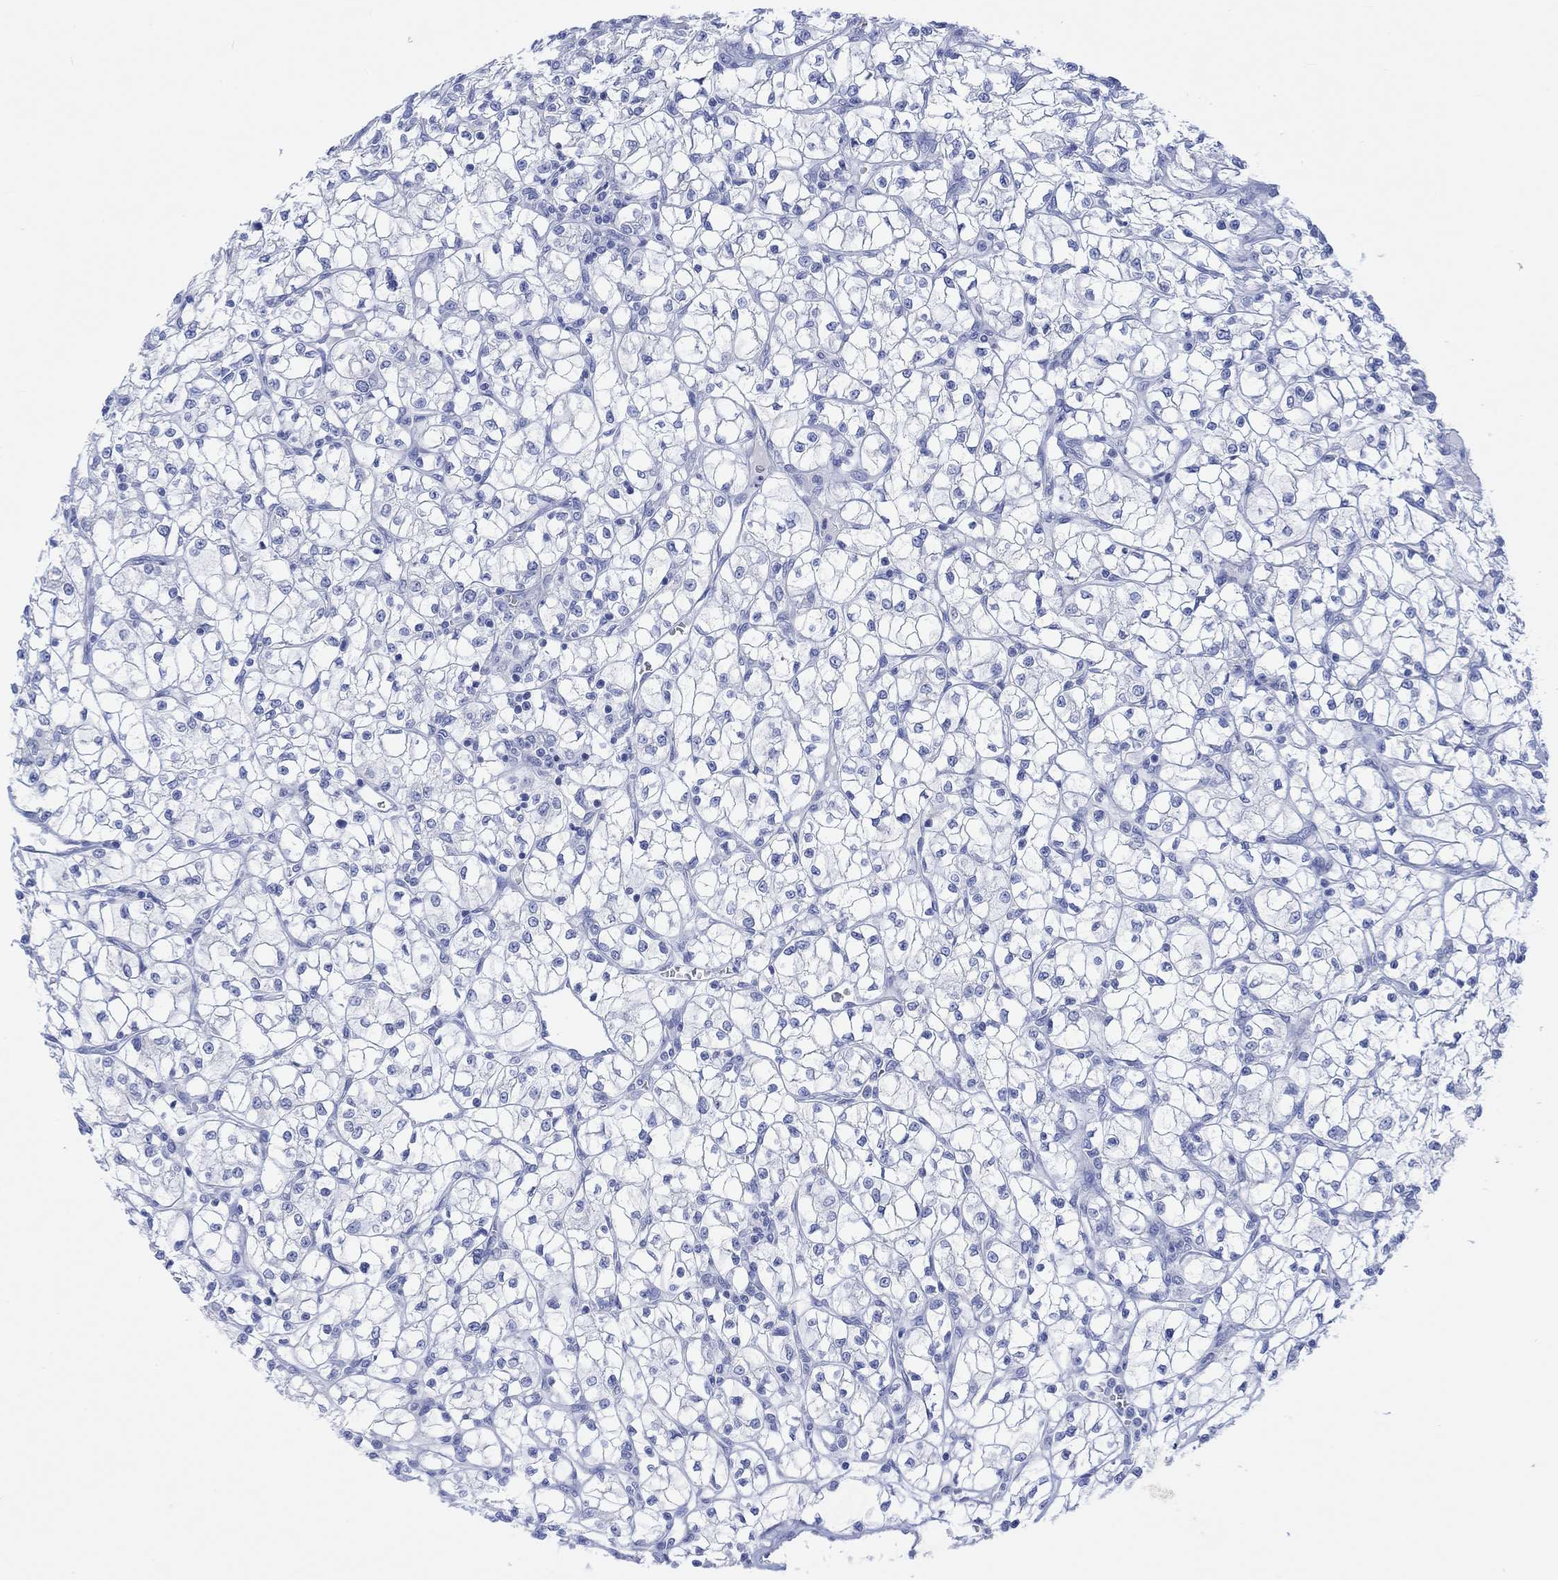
{"staining": {"intensity": "negative", "quantity": "none", "location": "none"}, "tissue": "renal cancer", "cell_type": "Tumor cells", "image_type": "cancer", "snomed": [{"axis": "morphology", "description": "Adenocarcinoma, NOS"}, {"axis": "topography", "description": "Kidney"}], "caption": "Micrograph shows no protein expression in tumor cells of renal cancer (adenocarcinoma) tissue. (Stains: DAB (3,3'-diaminobenzidine) immunohistochemistry (IHC) with hematoxylin counter stain, Microscopy: brightfield microscopy at high magnification).", "gene": "CALCA", "patient": {"sex": "female", "age": 64}}